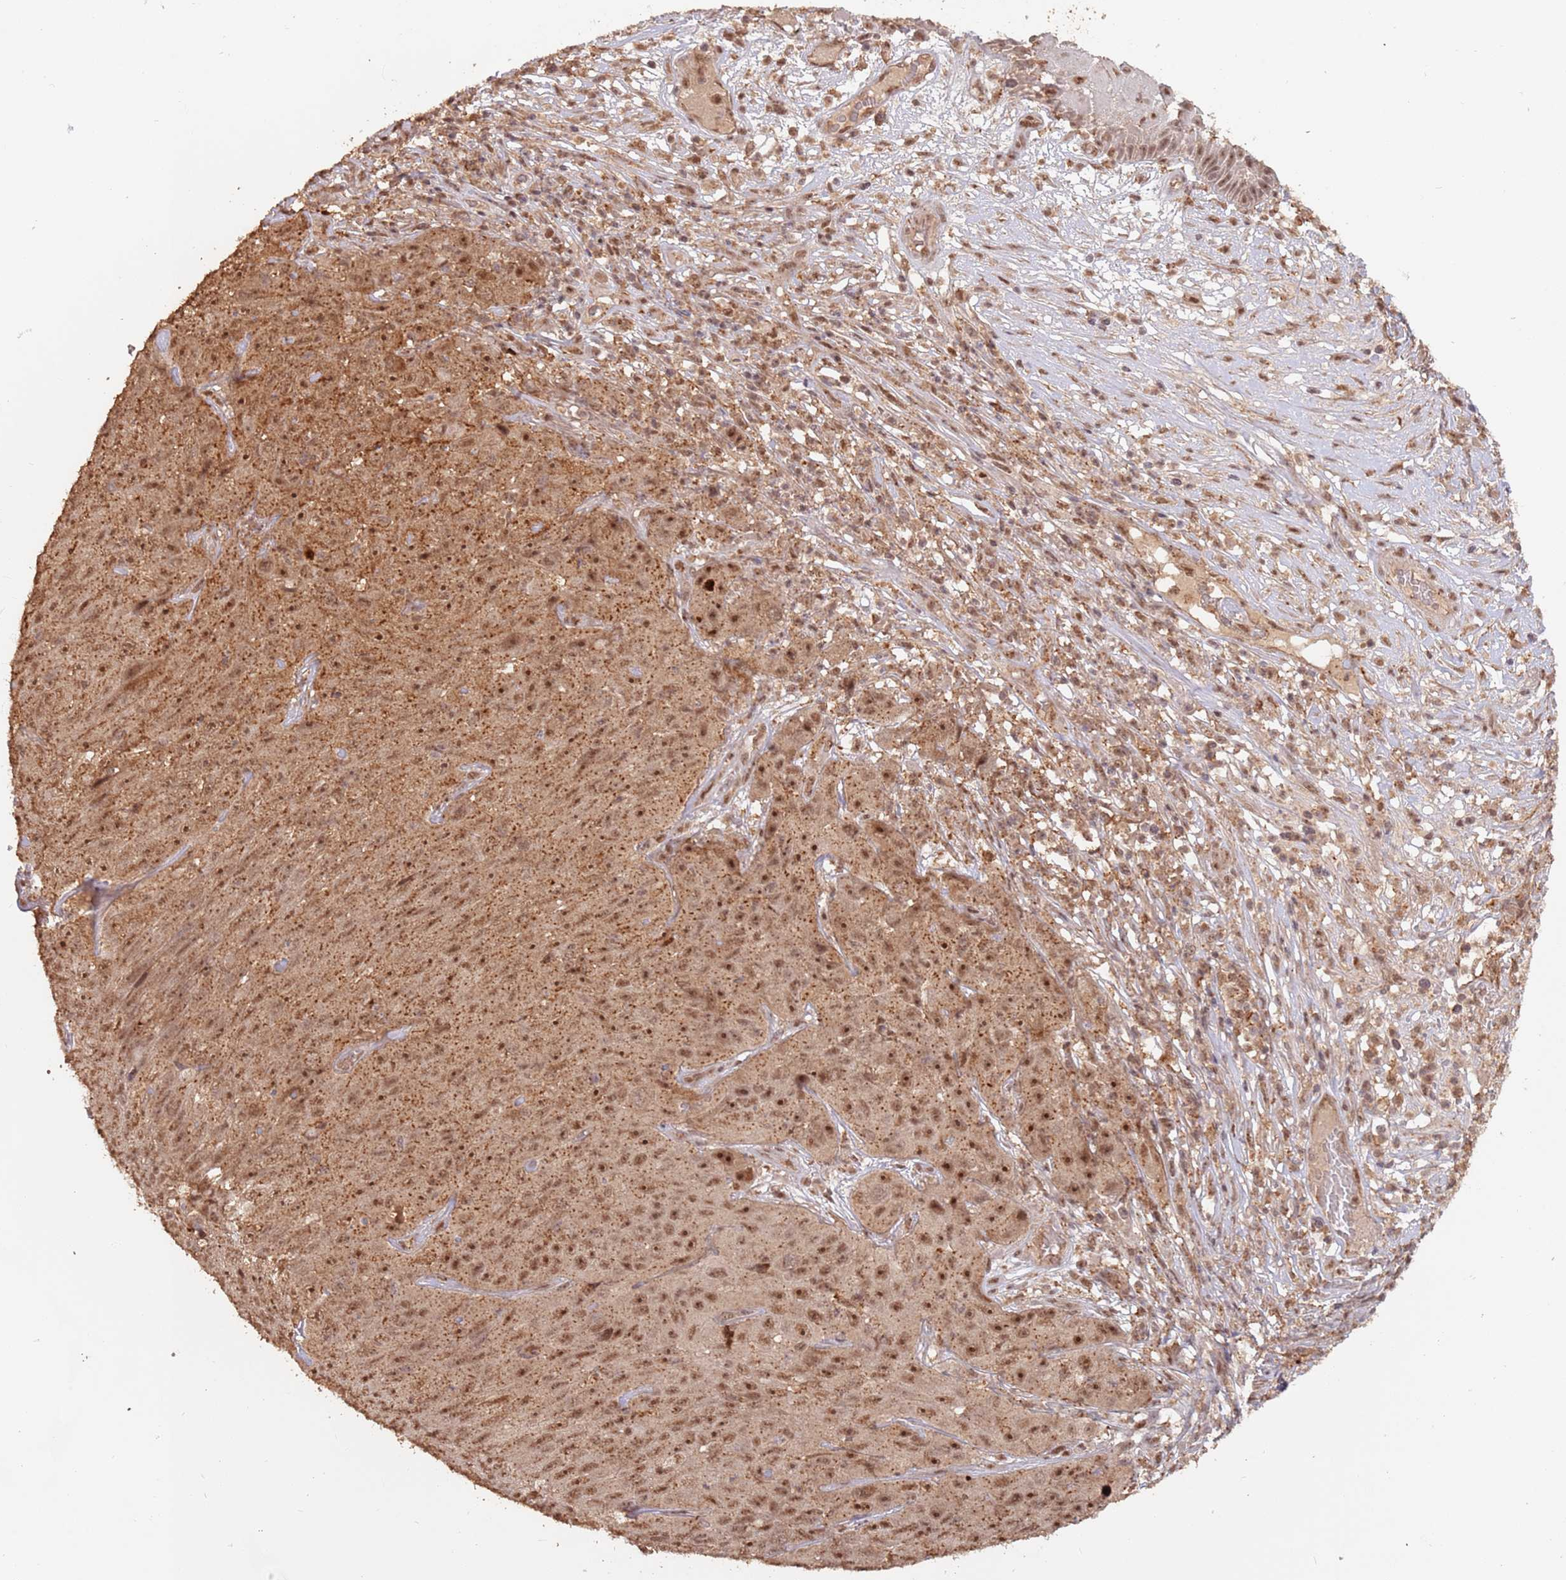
{"staining": {"intensity": "moderate", "quantity": ">75%", "location": "cytoplasmic/membranous,nuclear"}, "tissue": "skin cancer", "cell_type": "Tumor cells", "image_type": "cancer", "snomed": [{"axis": "morphology", "description": "Squamous cell carcinoma, NOS"}, {"axis": "topography", "description": "Skin"}], "caption": "A medium amount of moderate cytoplasmic/membranous and nuclear staining is appreciated in about >75% of tumor cells in skin cancer tissue.", "gene": "RFXANK", "patient": {"sex": "female", "age": 87}}